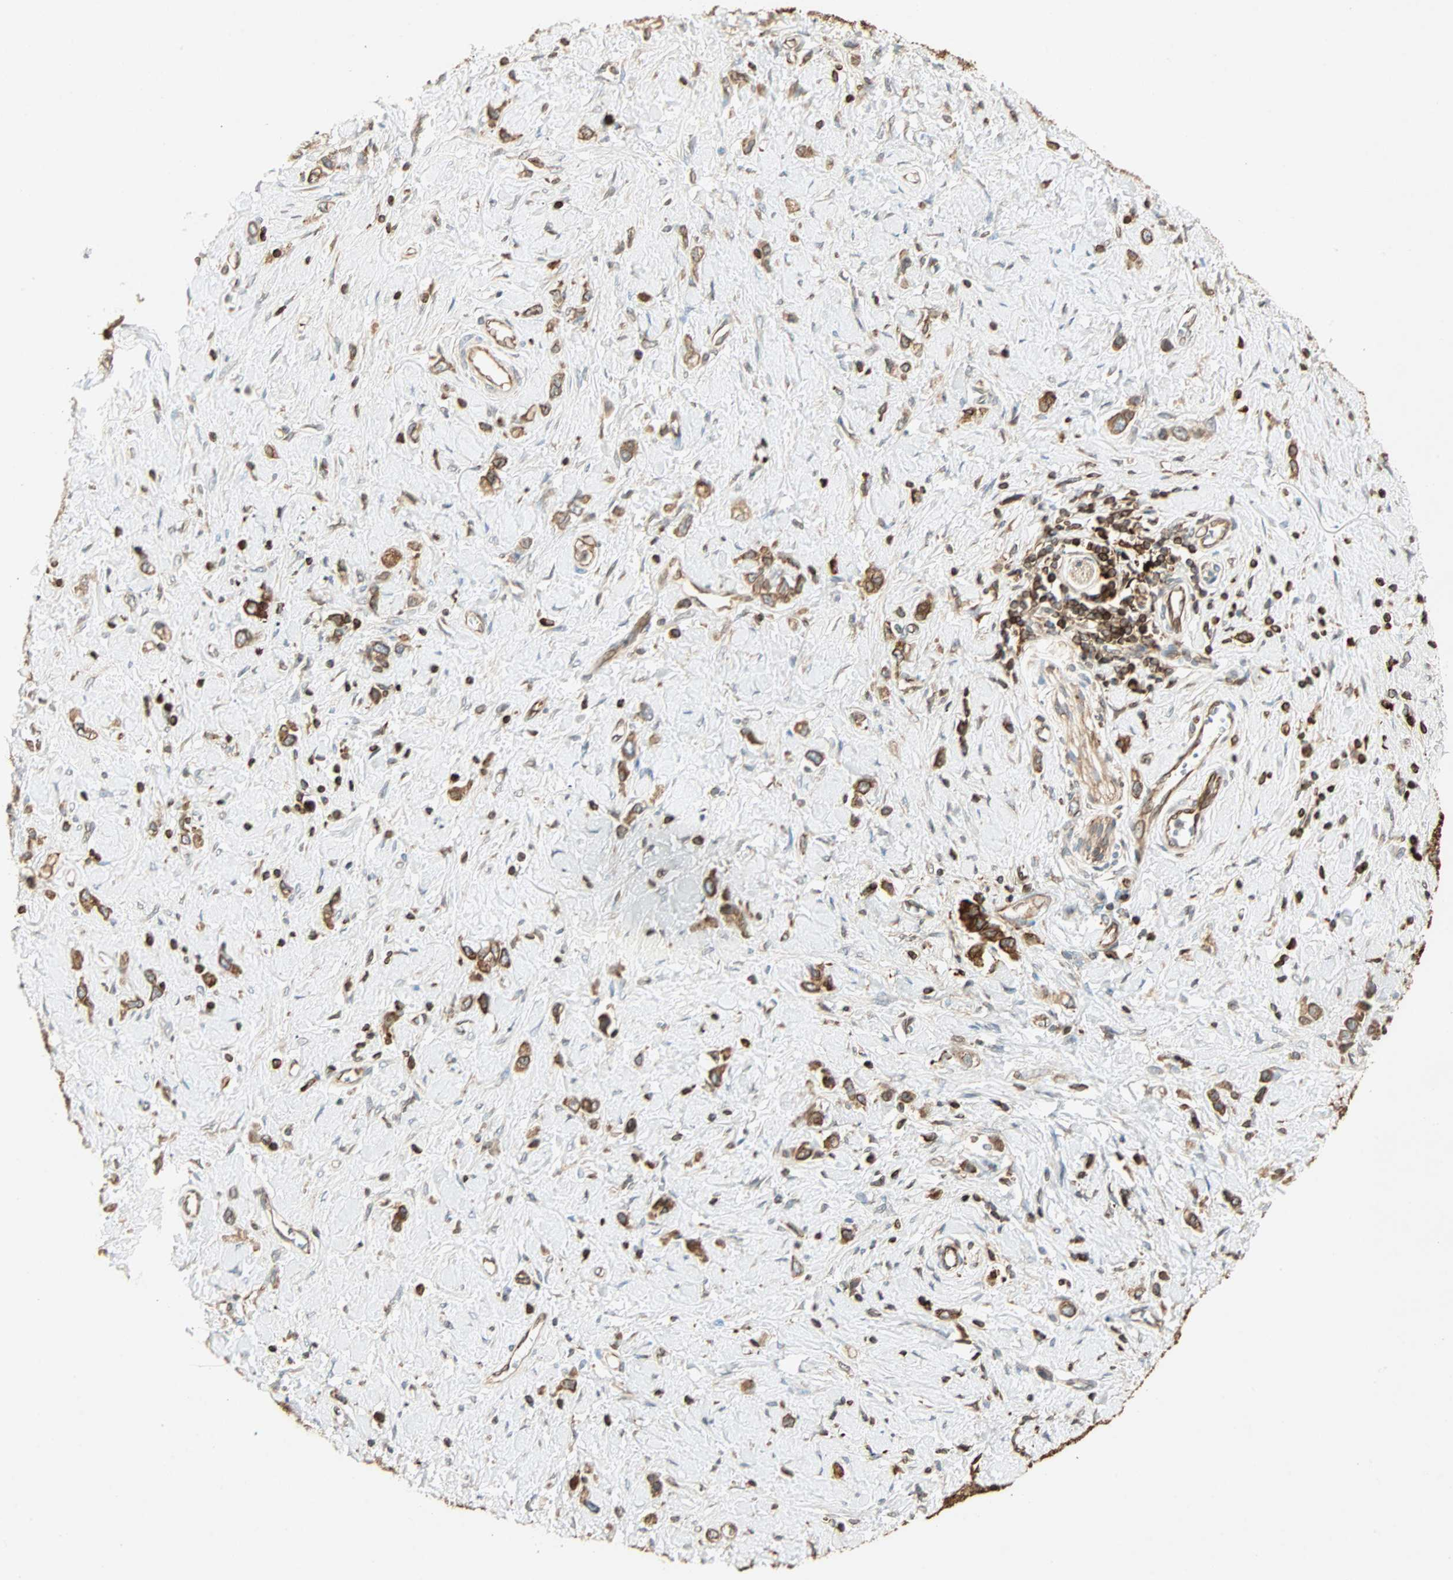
{"staining": {"intensity": "moderate", "quantity": ">75%", "location": "cytoplasmic/membranous"}, "tissue": "stomach cancer", "cell_type": "Tumor cells", "image_type": "cancer", "snomed": [{"axis": "morphology", "description": "Normal tissue, NOS"}, {"axis": "morphology", "description": "Adenocarcinoma, NOS"}, {"axis": "topography", "description": "Stomach, upper"}, {"axis": "topography", "description": "Stomach"}], "caption": "The image demonstrates immunohistochemical staining of stomach cancer. There is moderate cytoplasmic/membranous positivity is appreciated in about >75% of tumor cells.", "gene": "TAPBP", "patient": {"sex": "female", "age": 65}}